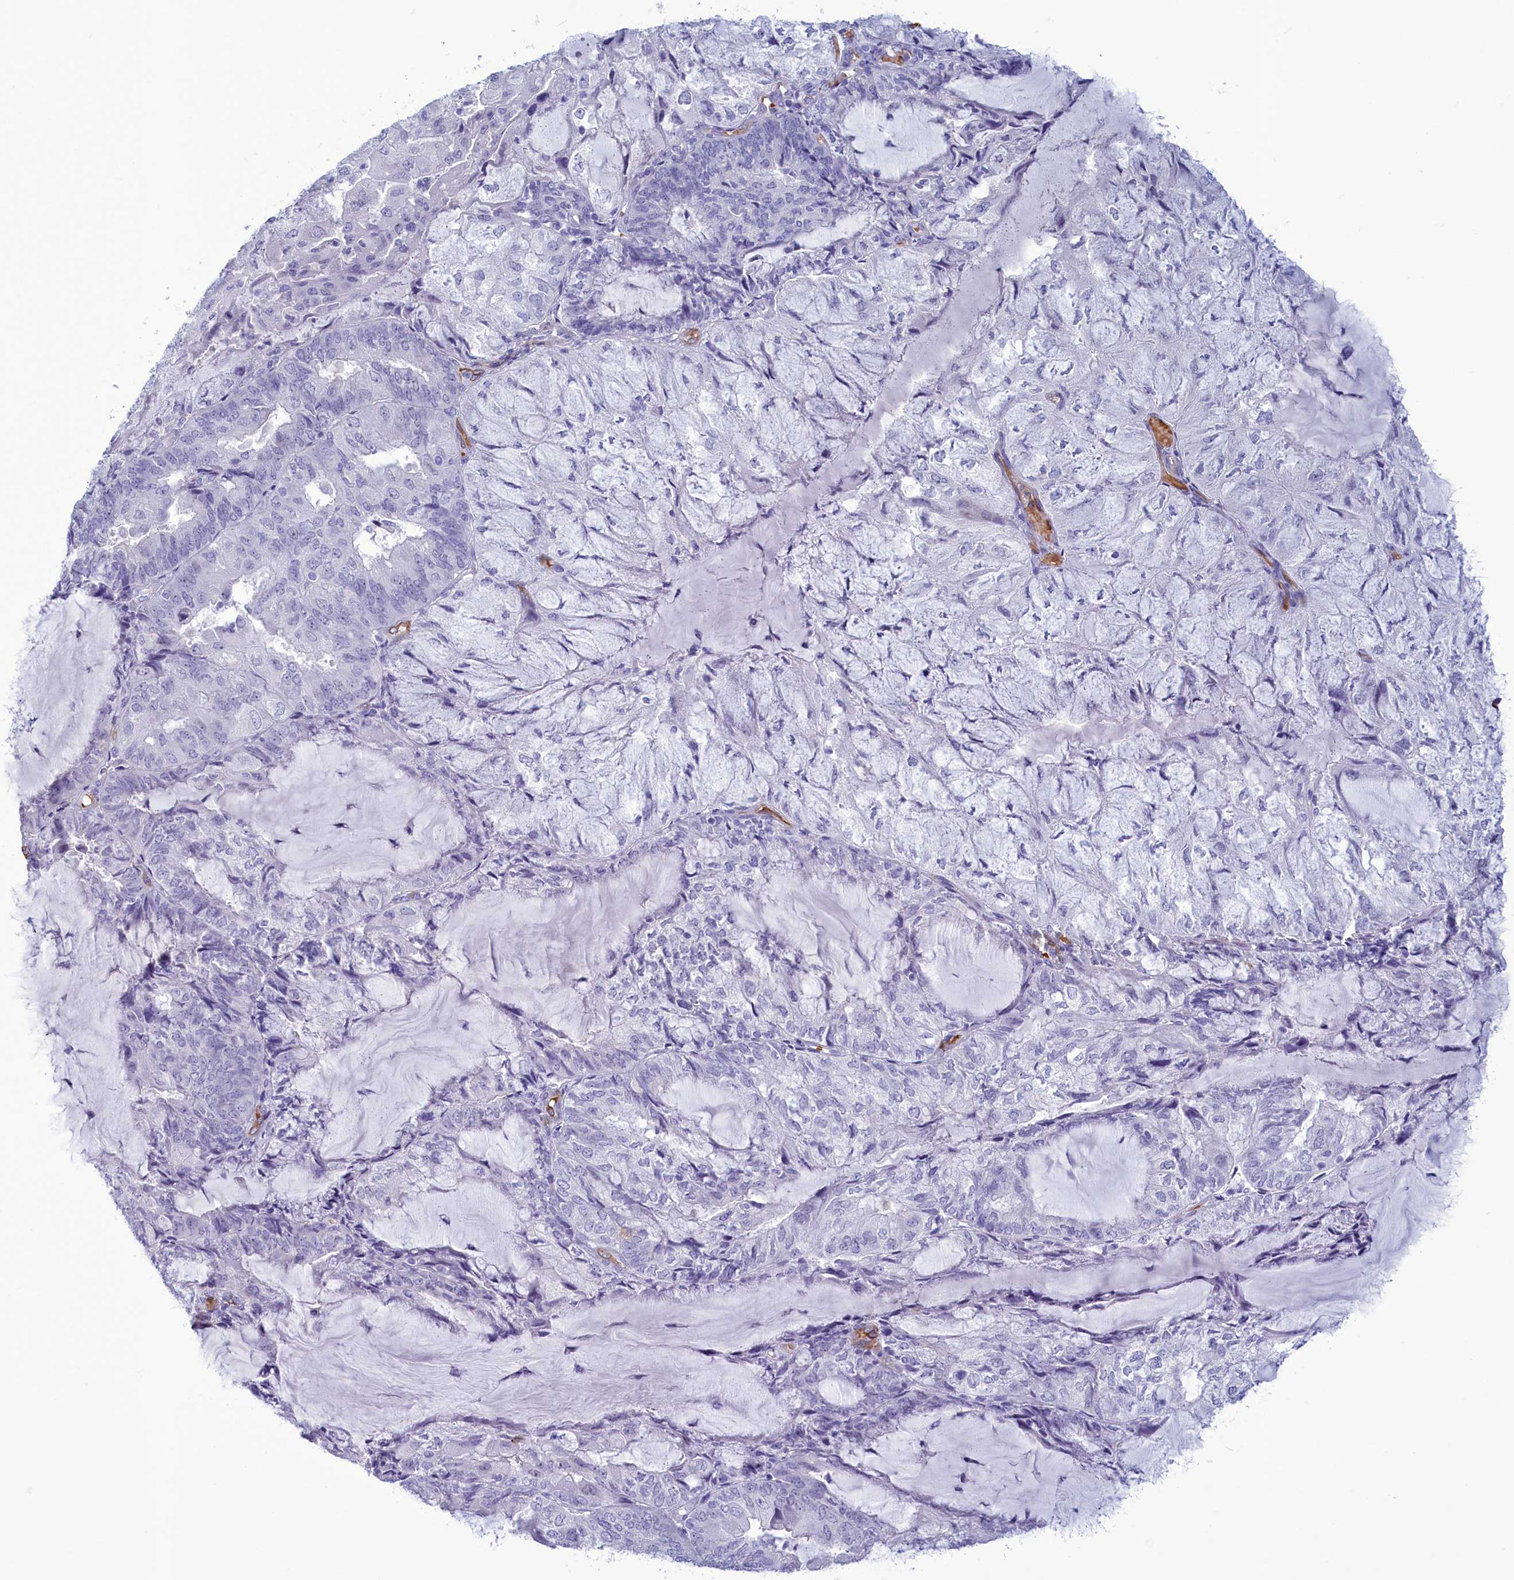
{"staining": {"intensity": "negative", "quantity": "none", "location": "none"}, "tissue": "endometrial cancer", "cell_type": "Tumor cells", "image_type": "cancer", "snomed": [{"axis": "morphology", "description": "Adenocarcinoma, NOS"}, {"axis": "topography", "description": "Endometrium"}], "caption": "Tumor cells are negative for brown protein staining in endometrial adenocarcinoma.", "gene": "GAPDHS", "patient": {"sex": "female", "age": 81}}